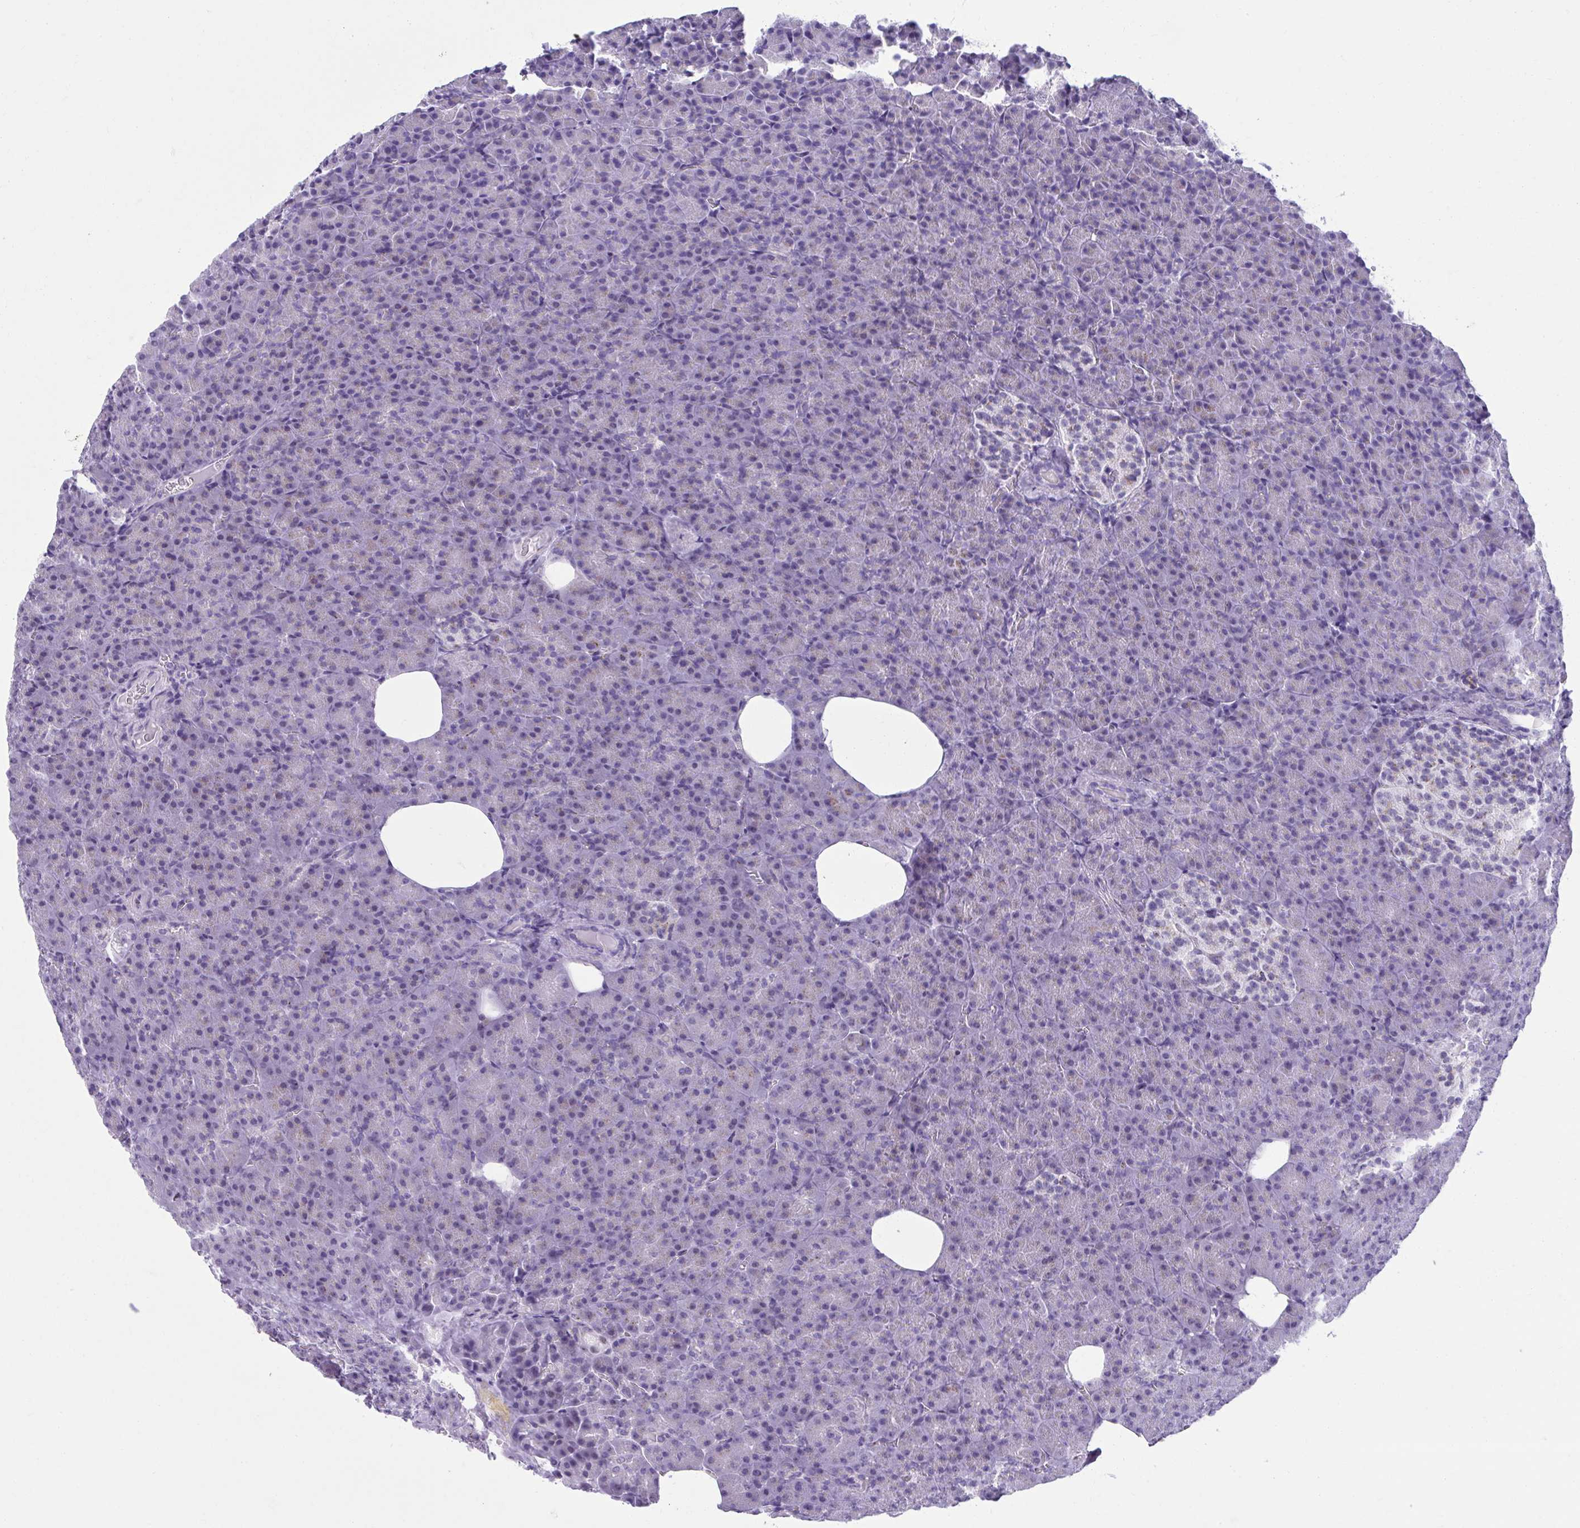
{"staining": {"intensity": "negative", "quantity": "none", "location": "none"}, "tissue": "pancreas", "cell_type": "Exocrine glandular cells", "image_type": "normal", "snomed": [{"axis": "morphology", "description": "Normal tissue, NOS"}, {"axis": "topography", "description": "Pancreas"}], "caption": "This micrograph is of unremarkable pancreas stained with immunohistochemistry (IHC) to label a protein in brown with the nuclei are counter-stained blue. There is no staining in exocrine glandular cells. (Stains: DAB (3,3'-diaminobenzidine) immunohistochemistry (IHC) with hematoxylin counter stain, Microscopy: brightfield microscopy at high magnification).", "gene": "ZNF682", "patient": {"sex": "female", "age": 74}}